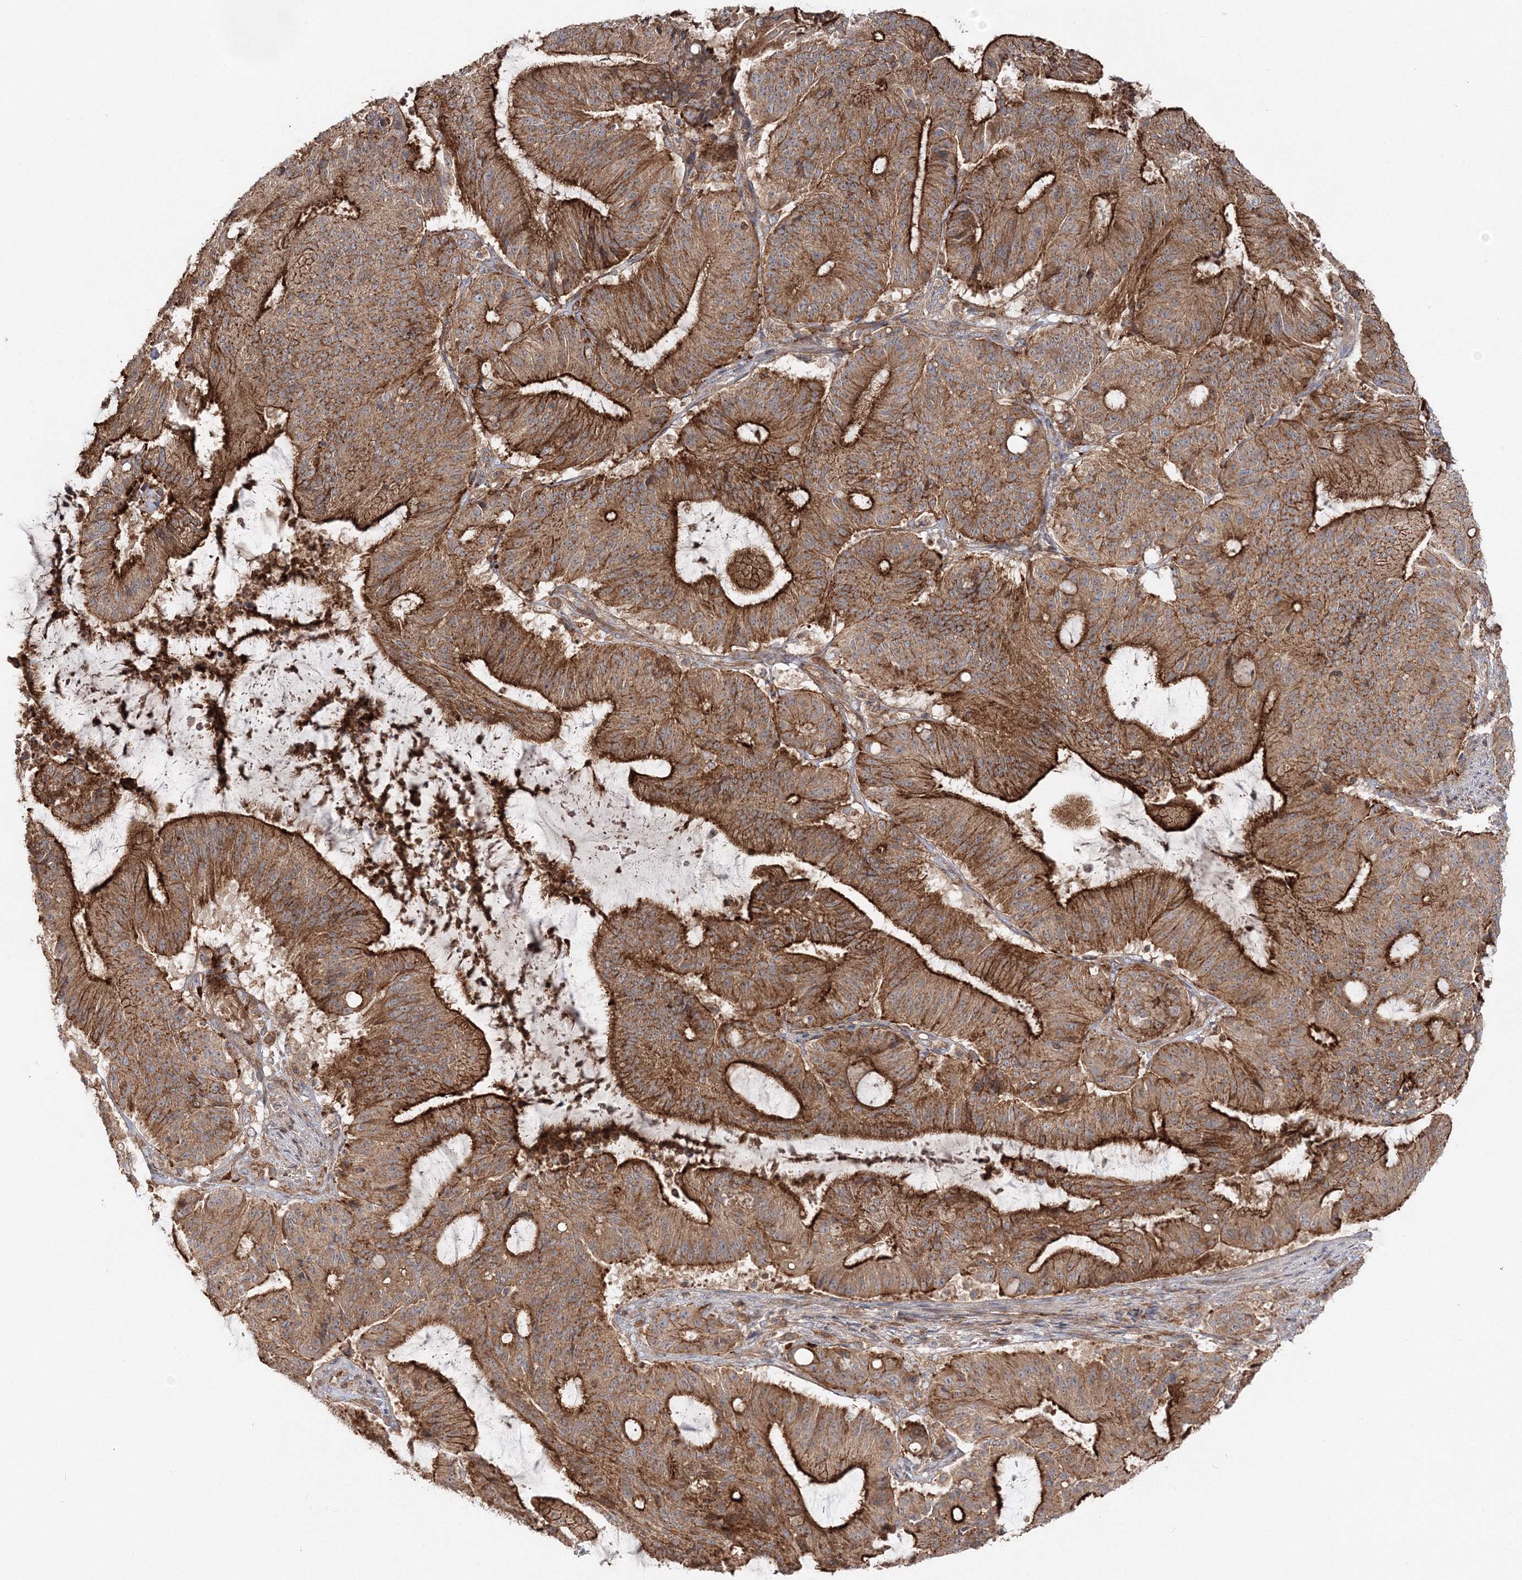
{"staining": {"intensity": "strong", "quantity": ">75%", "location": "cytoplasmic/membranous"}, "tissue": "liver cancer", "cell_type": "Tumor cells", "image_type": "cancer", "snomed": [{"axis": "morphology", "description": "Normal tissue, NOS"}, {"axis": "morphology", "description": "Cholangiocarcinoma"}, {"axis": "topography", "description": "Liver"}, {"axis": "topography", "description": "Peripheral nerve tissue"}], "caption": "This micrograph demonstrates liver cancer stained with IHC to label a protein in brown. The cytoplasmic/membranous of tumor cells show strong positivity for the protein. Nuclei are counter-stained blue.", "gene": "PCBD2", "patient": {"sex": "female", "age": 73}}